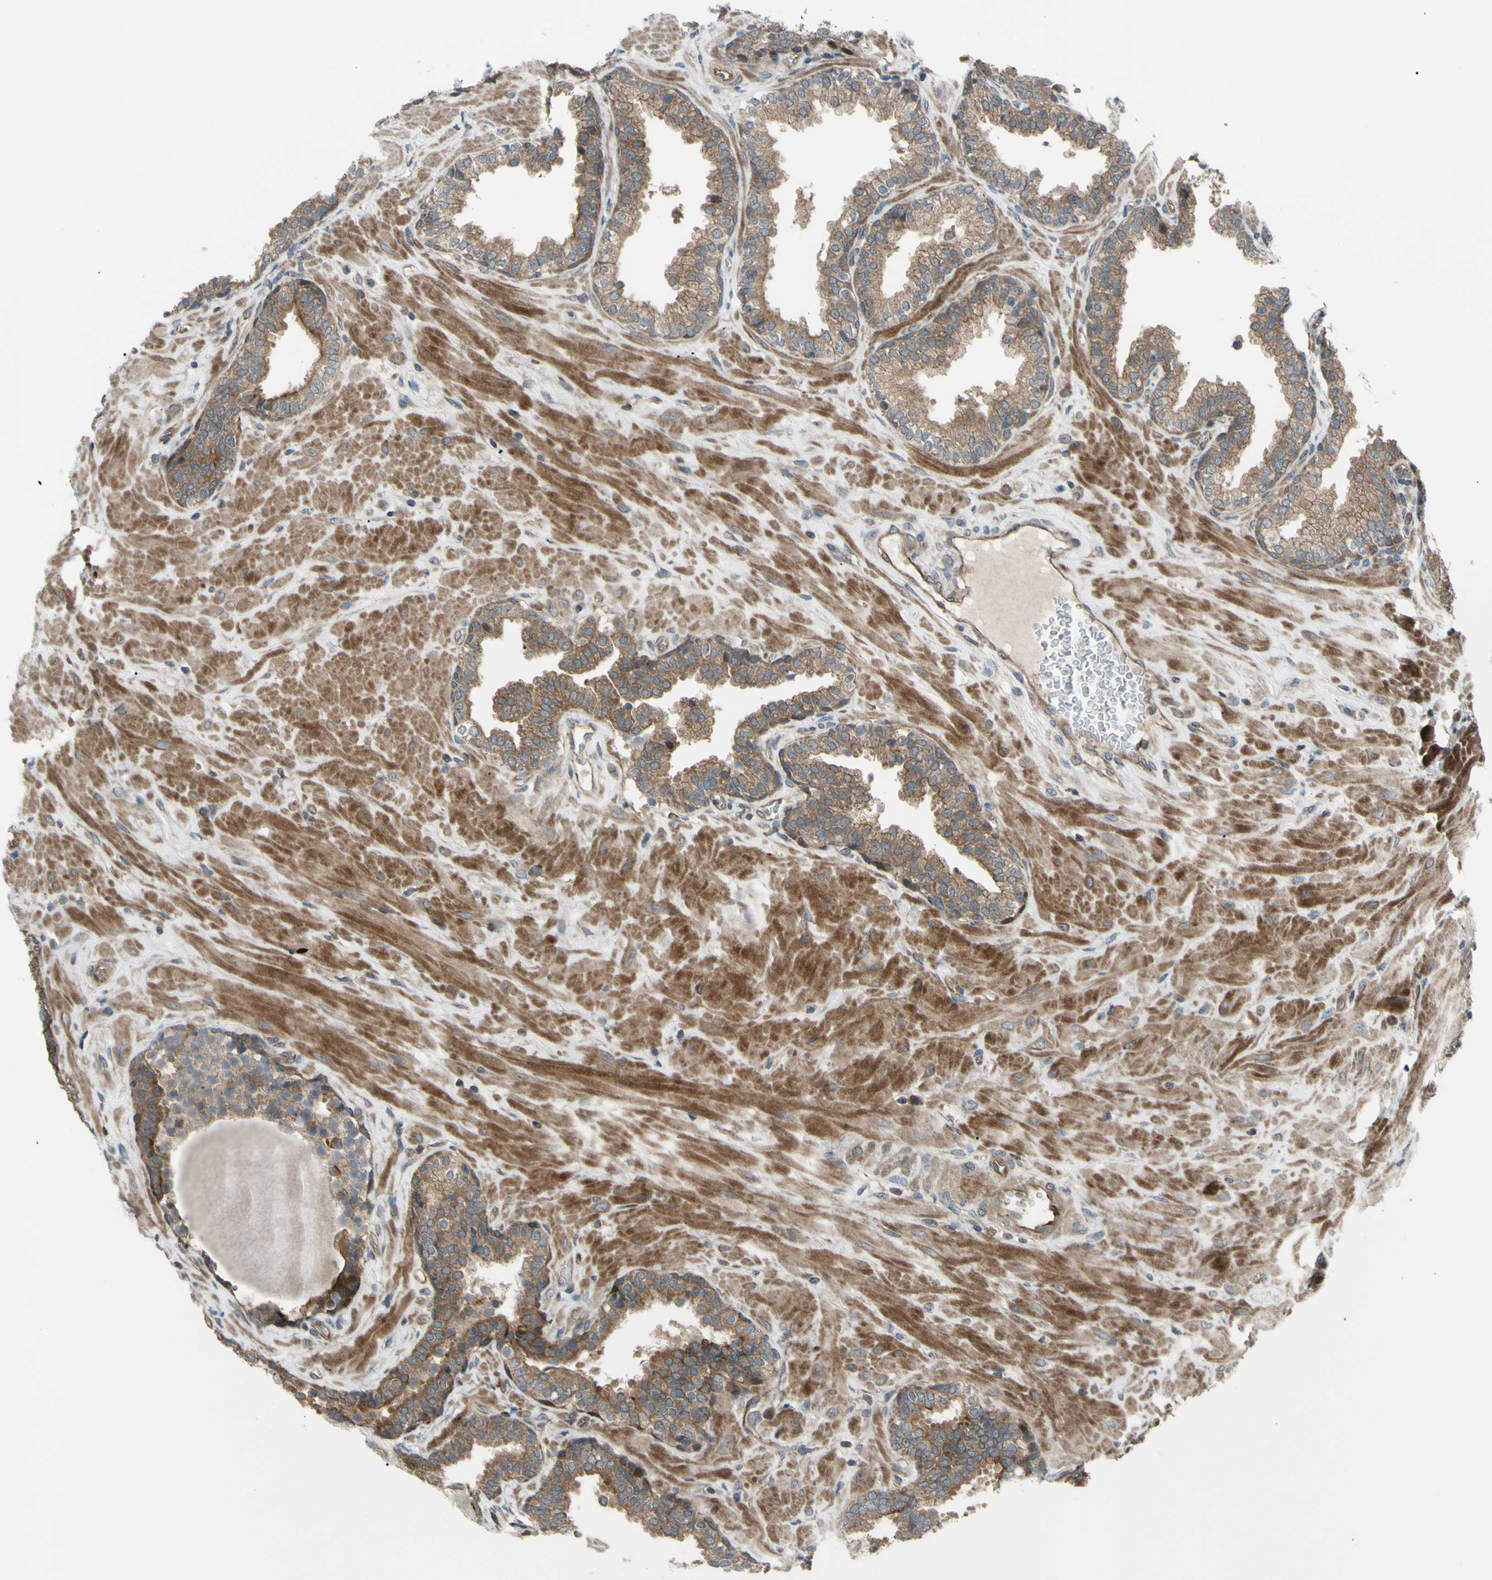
{"staining": {"intensity": "moderate", "quantity": ">75%", "location": "cytoplasmic/membranous"}, "tissue": "prostate", "cell_type": "Glandular cells", "image_type": "normal", "snomed": [{"axis": "morphology", "description": "Normal tissue, NOS"}, {"axis": "topography", "description": "Prostate"}], "caption": "Glandular cells show medium levels of moderate cytoplasmic/membranous staining in about >75% of cells in normal prostate. Nuclei are stained in blue.", "gene": "FLII", "patient": {"sex": "male", "age": 51}}